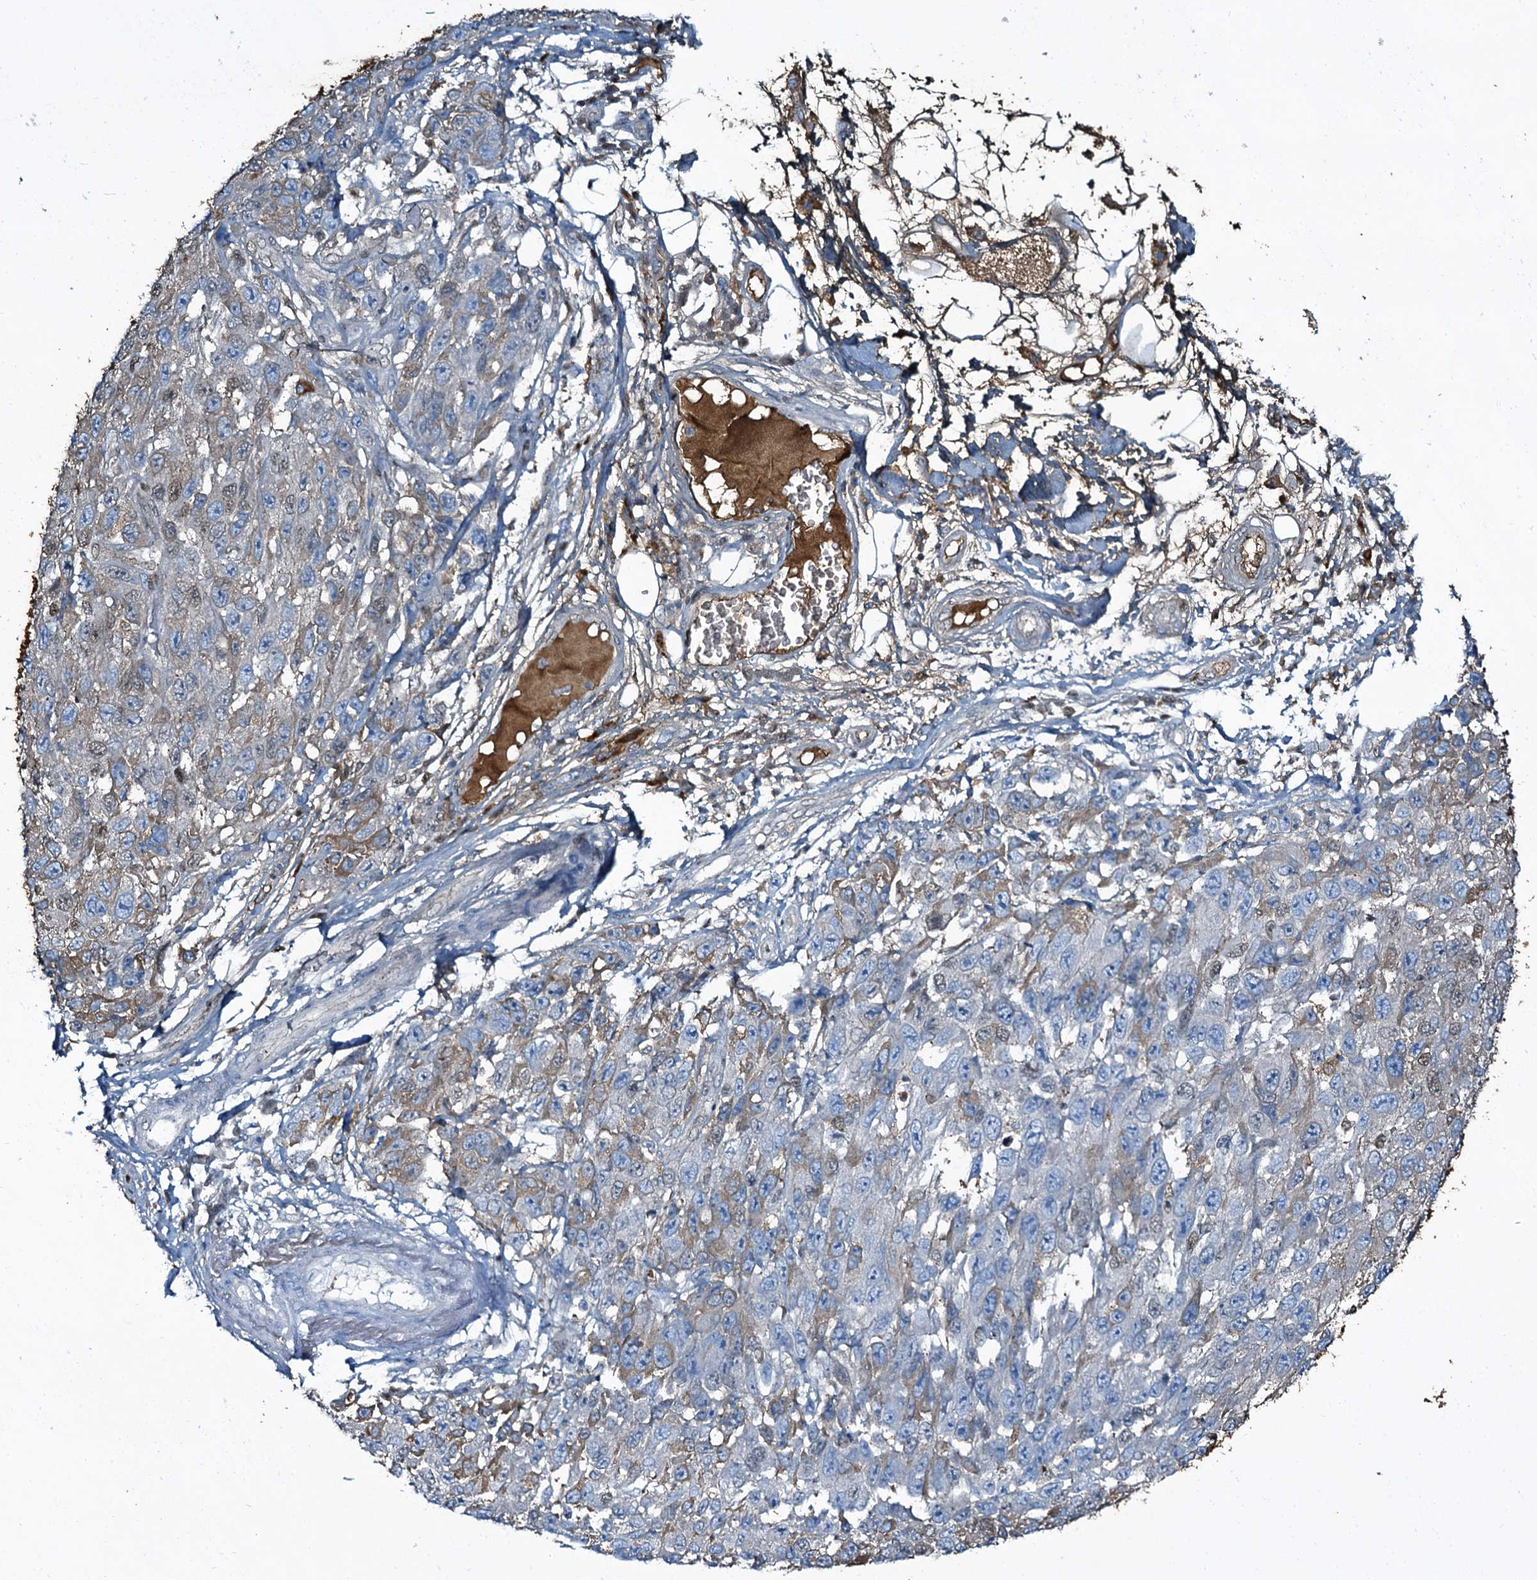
{"staining": {"intensity": "moderate", "quantity": "<25%", "location": "cytoplasmic/membranous,nuclear"}, "tissue": "melanoma", "cell_type": "Tumor cells", "image_type": "cancer", "snomed": [{"axis": "morphology", "description": "Normal tissue, NOS"}, {"axis": "morphology", "description": "Malignant melanoma, NOS"}, {"axis": "topography", "description": "Skin"}], "caption": "About <25% of tumor cells in malignant melanoma demonstrate moderate cytoplasmic/membranous and nuclear protein staining as visualized by brown immunohistochemical staining.", "gene": "EDN1", "patient": {"sex": "female", "age": 96}}